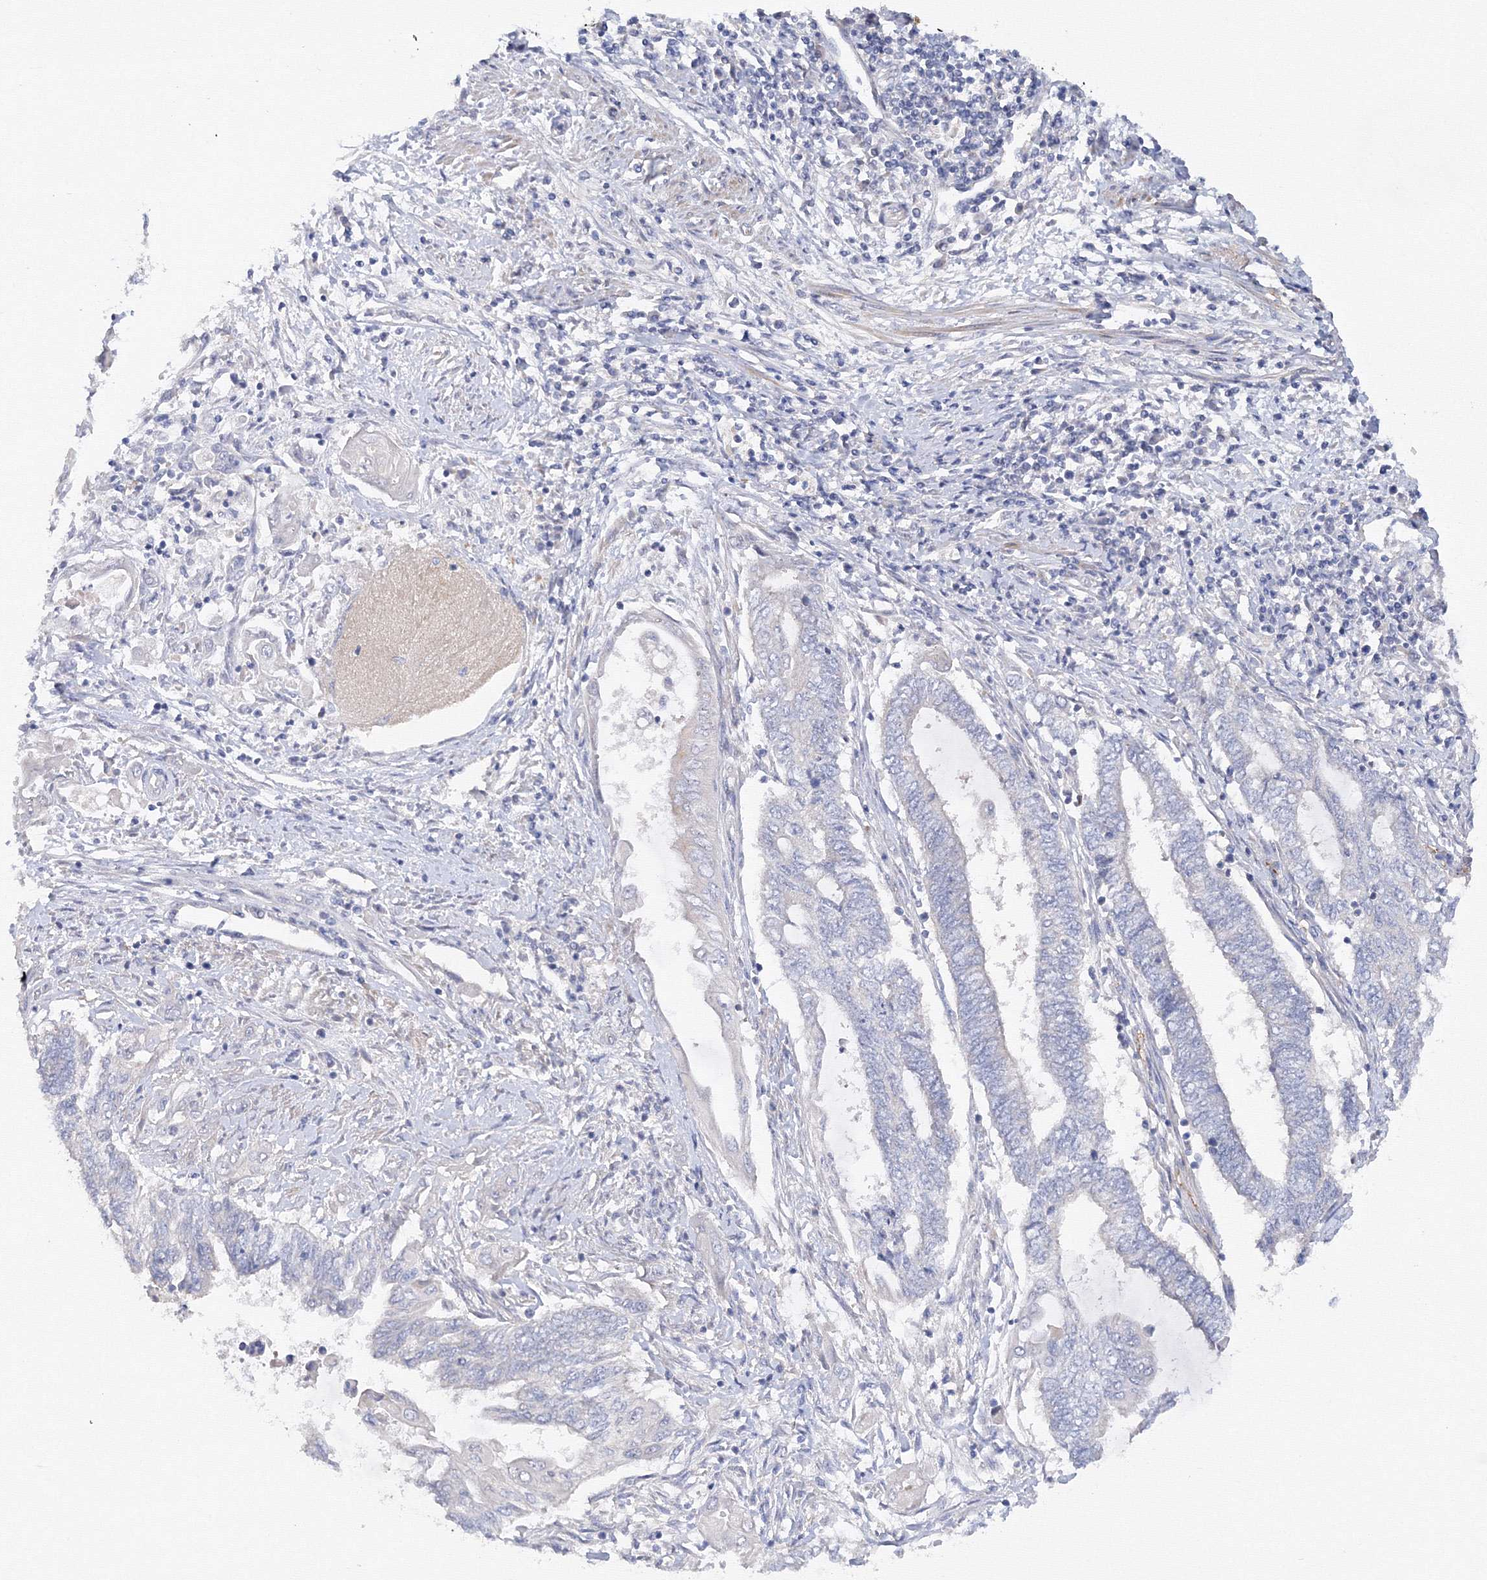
{"staining": {"intensity": "negative", "quantity": "none", "location": "none"}, "tissue": "endometrial cancer", "cell_type": "Tumor cells", "image_type": "cancer", "snomed": [{"axis": "morphology", "description": "Adenocarcinoma, NOS"}, {"axis": "topography", "description": "Uterus"}, {"axis": "topography", "description": "Endometrium"}], "caption": "Tumor cells show no significant positivity in endometrial cancer. (DAB immunohistochemistry visualized using brightfield microscopy, high magnification).", "gene": "DIS3L2", "patient": {"sex": "female", "age": 70}}